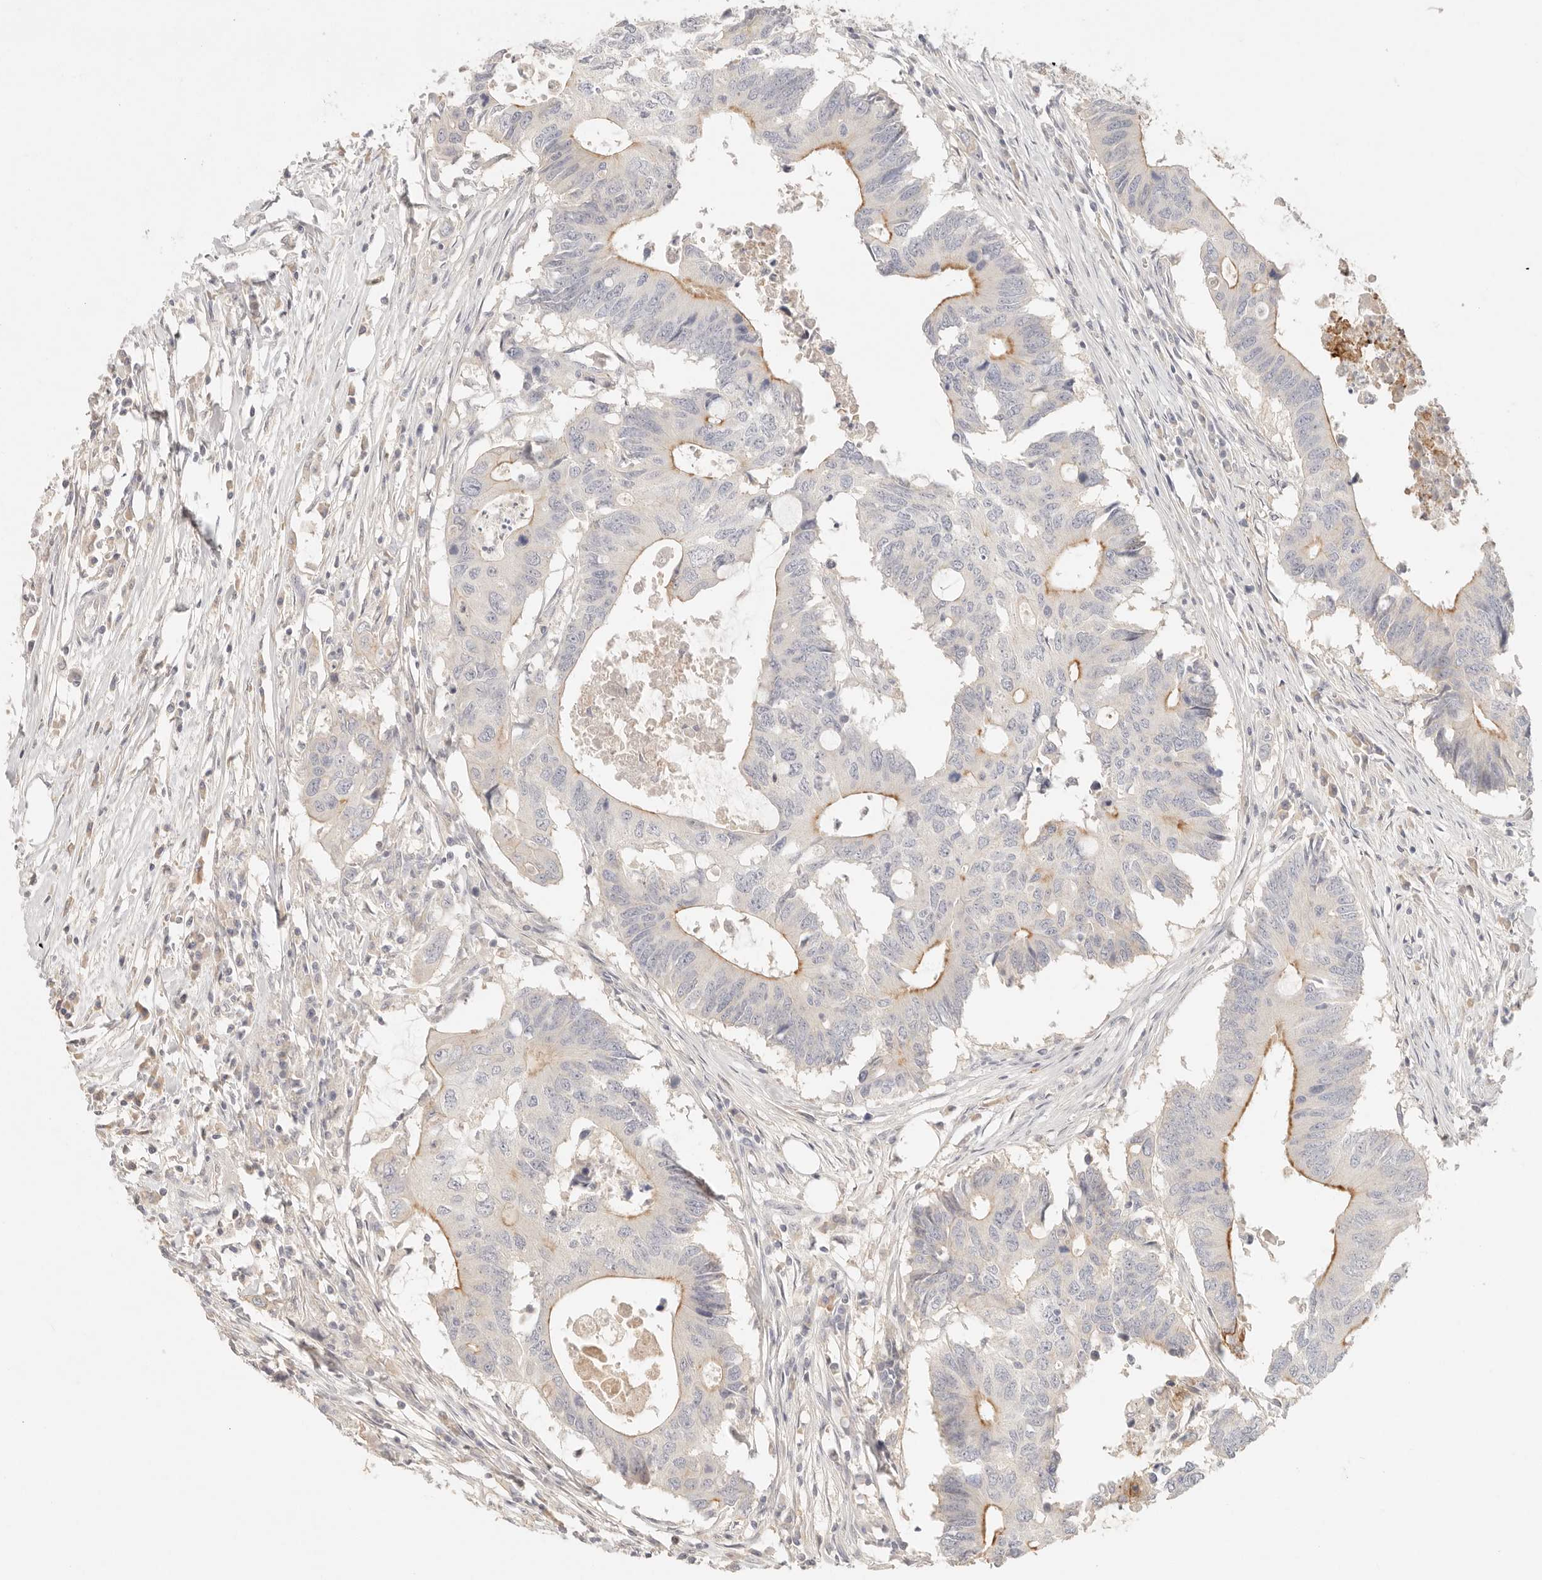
{"staining": {"intensity": "moderate", "quantity": "<25%", "location": "cytoplasmic/membranous"}, "tissue": "colorectal cancer", "cell_type": "Tumor cells", "image_type": "cancer", "snomed": [{"axis": "morphology", "description": "Adenocarcinoma, NOS"}, {"axis": "topography", "description": "Colon"}], "caption": "The micrograph shows immunohistochemical staining of colorectal cancer (adenocarcinoma). There is moderate cytoplasmic/membranous staining is seen in about <25% of tumor cells.", "gene": "CEP120", "patient": {"sex": "male", "age": 71}}